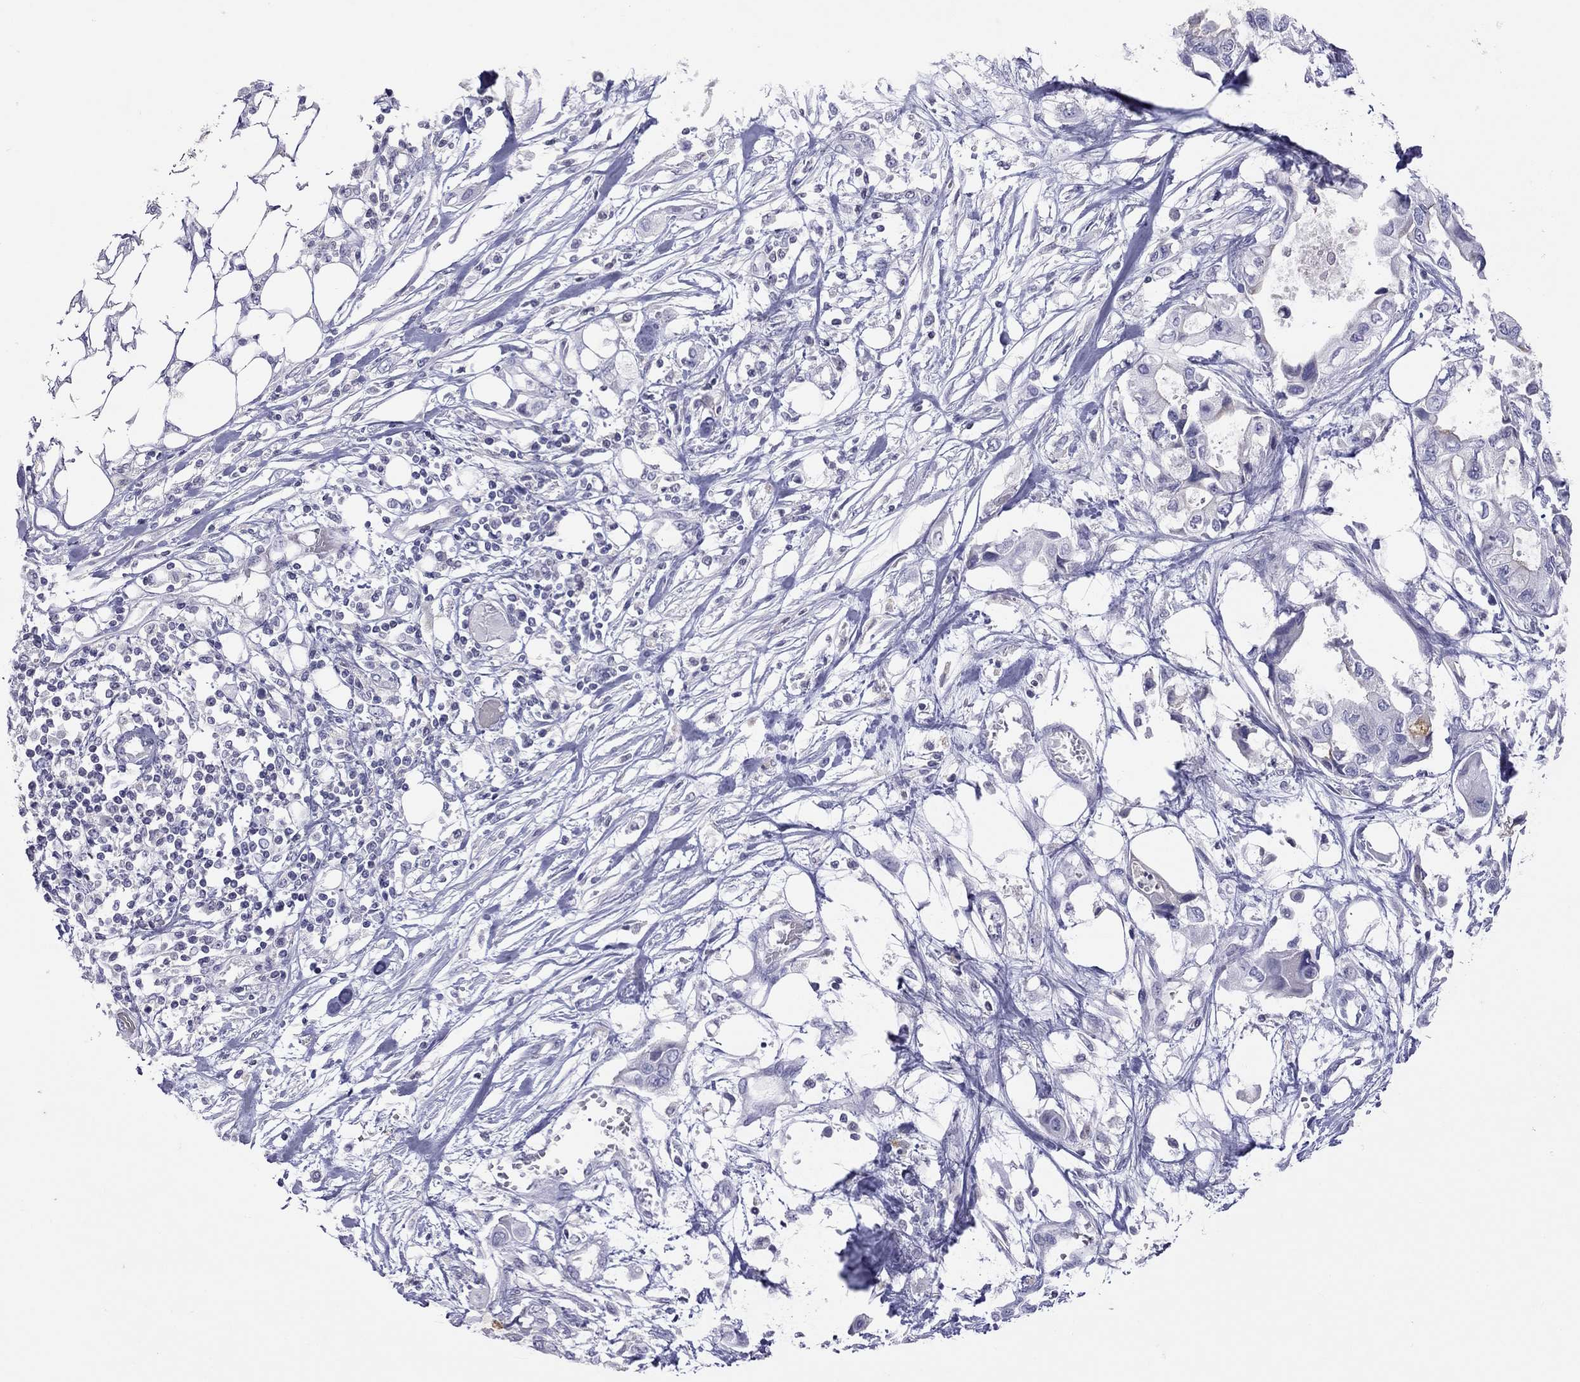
{"staining": {"intensity": "moderate", "quantity": "<25%", "location": "cytoplasmic/membranous"}, "tissue": "pancreatic cancer", "cell_type": "Tumor cells", "image_type": "cancer", "snomed": [{"axis": "morphology", "description": "Adenocarcinoma, NOS"}, {"axis": "topography", "description": "Pancreas"}], "caption": "Pancreatic cancer stained for a protein demonstrates moderate cytoplasmic/membranous positivity in tumor cells.", "gene": "MUC16", "patient": {"sex": "female", "age": 63}}